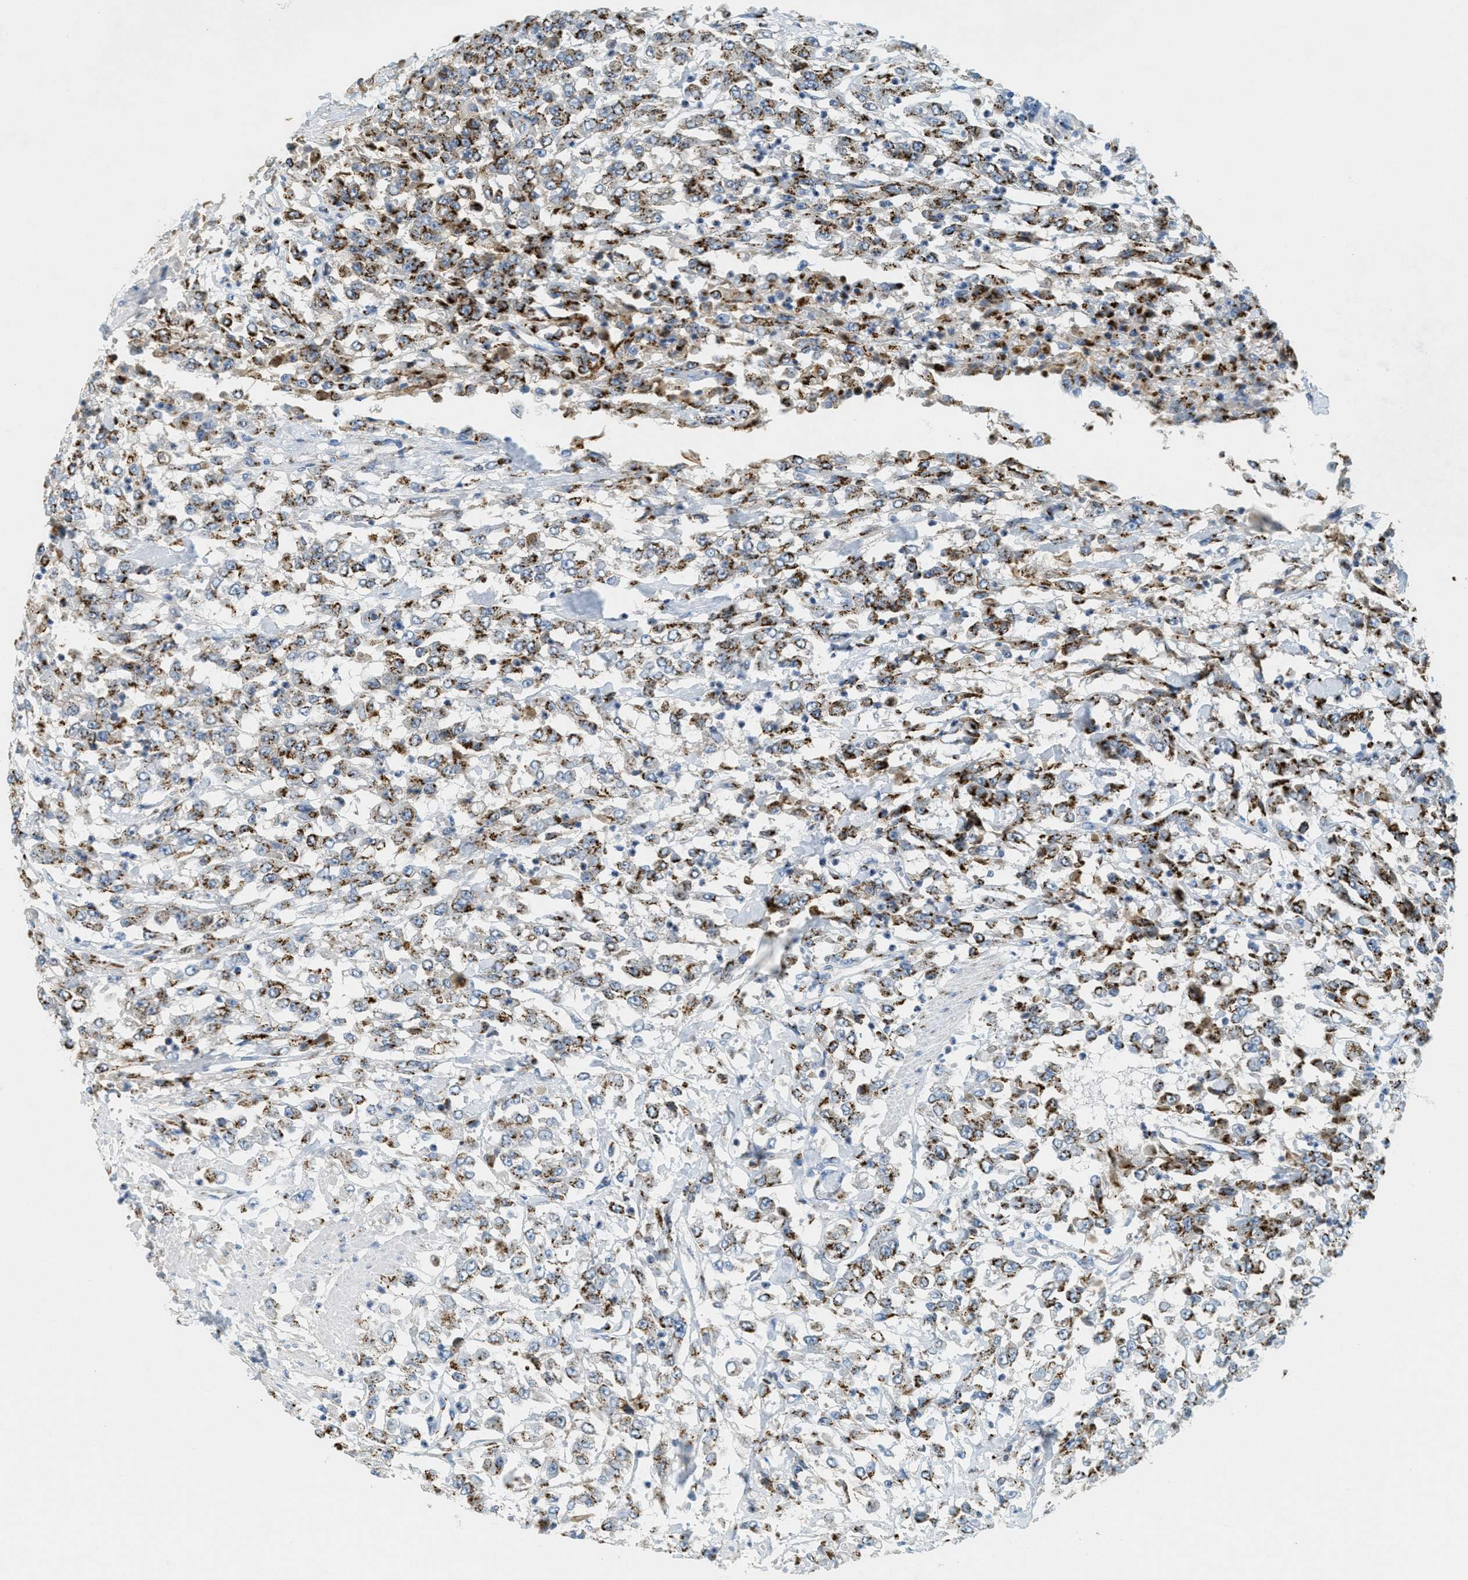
{"staining": {"intensity": "strong", "quantity": "25%-75%", "location": "cytoplasmic/membranous"}, "tissue": "urothelial cancer", "cell_type": "Tumor cells", "image_type": "cancer", "snomed": [{"axis": "morphology", "description": "Urothelial carcinoma, High grade"}, {"axis": "topography", "description": "Urinary bladder"}], "caption": "Brown immunohistochemical staining in high-grade urothelial carcinoma exhibits strong cytoplasmic/membranous staining in approximately 25%-75% of tumor cells. The staining was performed using DAB, with brown indicating positive protein expression. Nuclei are stained blue with hematoxylin.", "gene": "ENTPD4", "patient": {"sex": "male", "age": 46}}